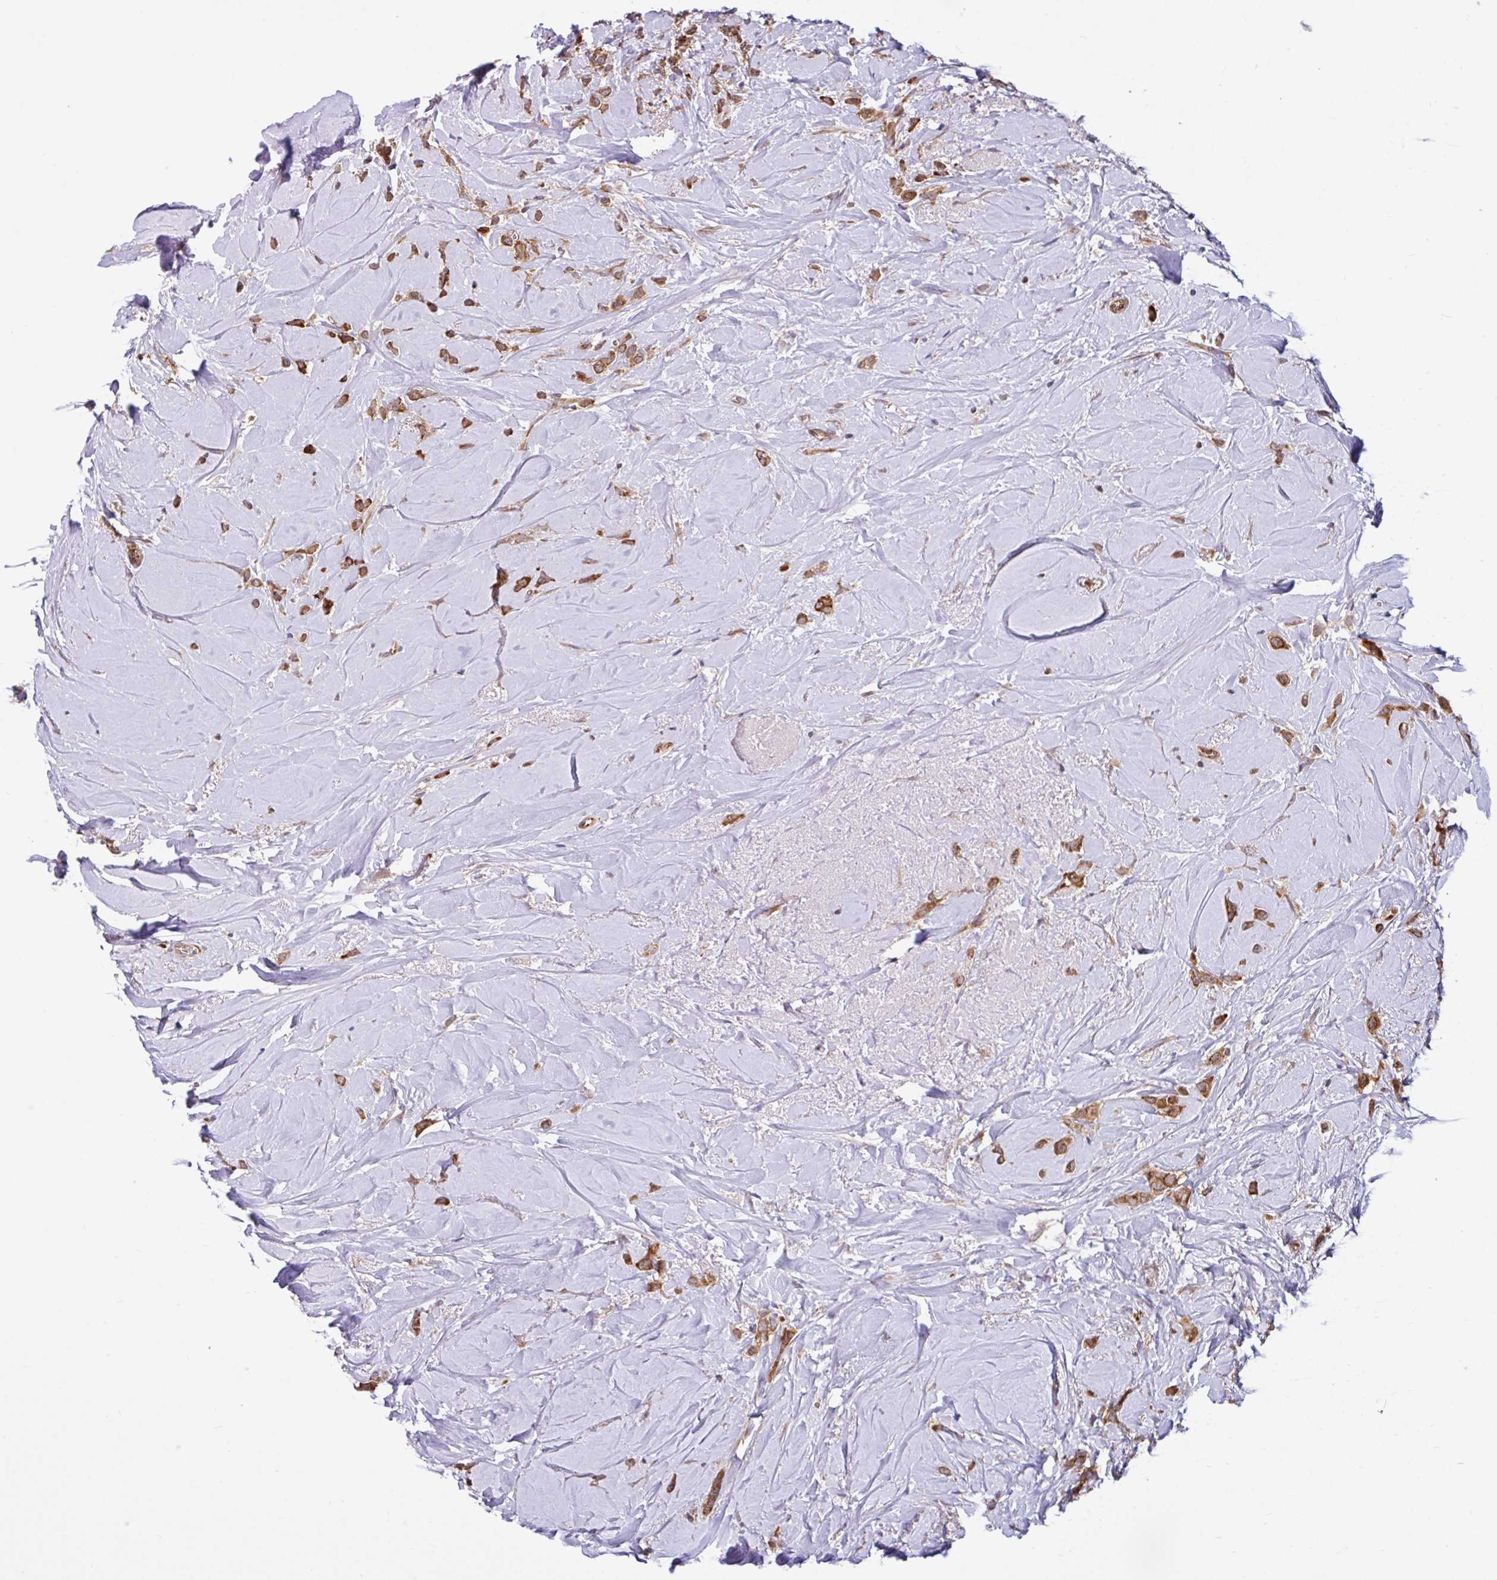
{"staining": {"intensity": "strong", "quantity": ">75%", "location": "cytoplasmic/membranous"}, "tissue": "breast cancer", "cell_type": "Tumor cells", "image_type": "cancer", "snomed": [{"axis": "morphology", "description": "Duct carcinoma"}, {"axis": "topography", "description": "Breast"}], "caption": "Immunohistochemistry histopathology image of neoplastic tissue: breast cancer stained using immunohistochemistry (IHC) demonstrates high levels of strong protein expression localized specifically in the cytoplasmic/membranous of tumor cells, appearing as a cytoplasmic/membranous brown color.", "gene": "NTPCR", "patient": {"sex": "female", "age": 80}}